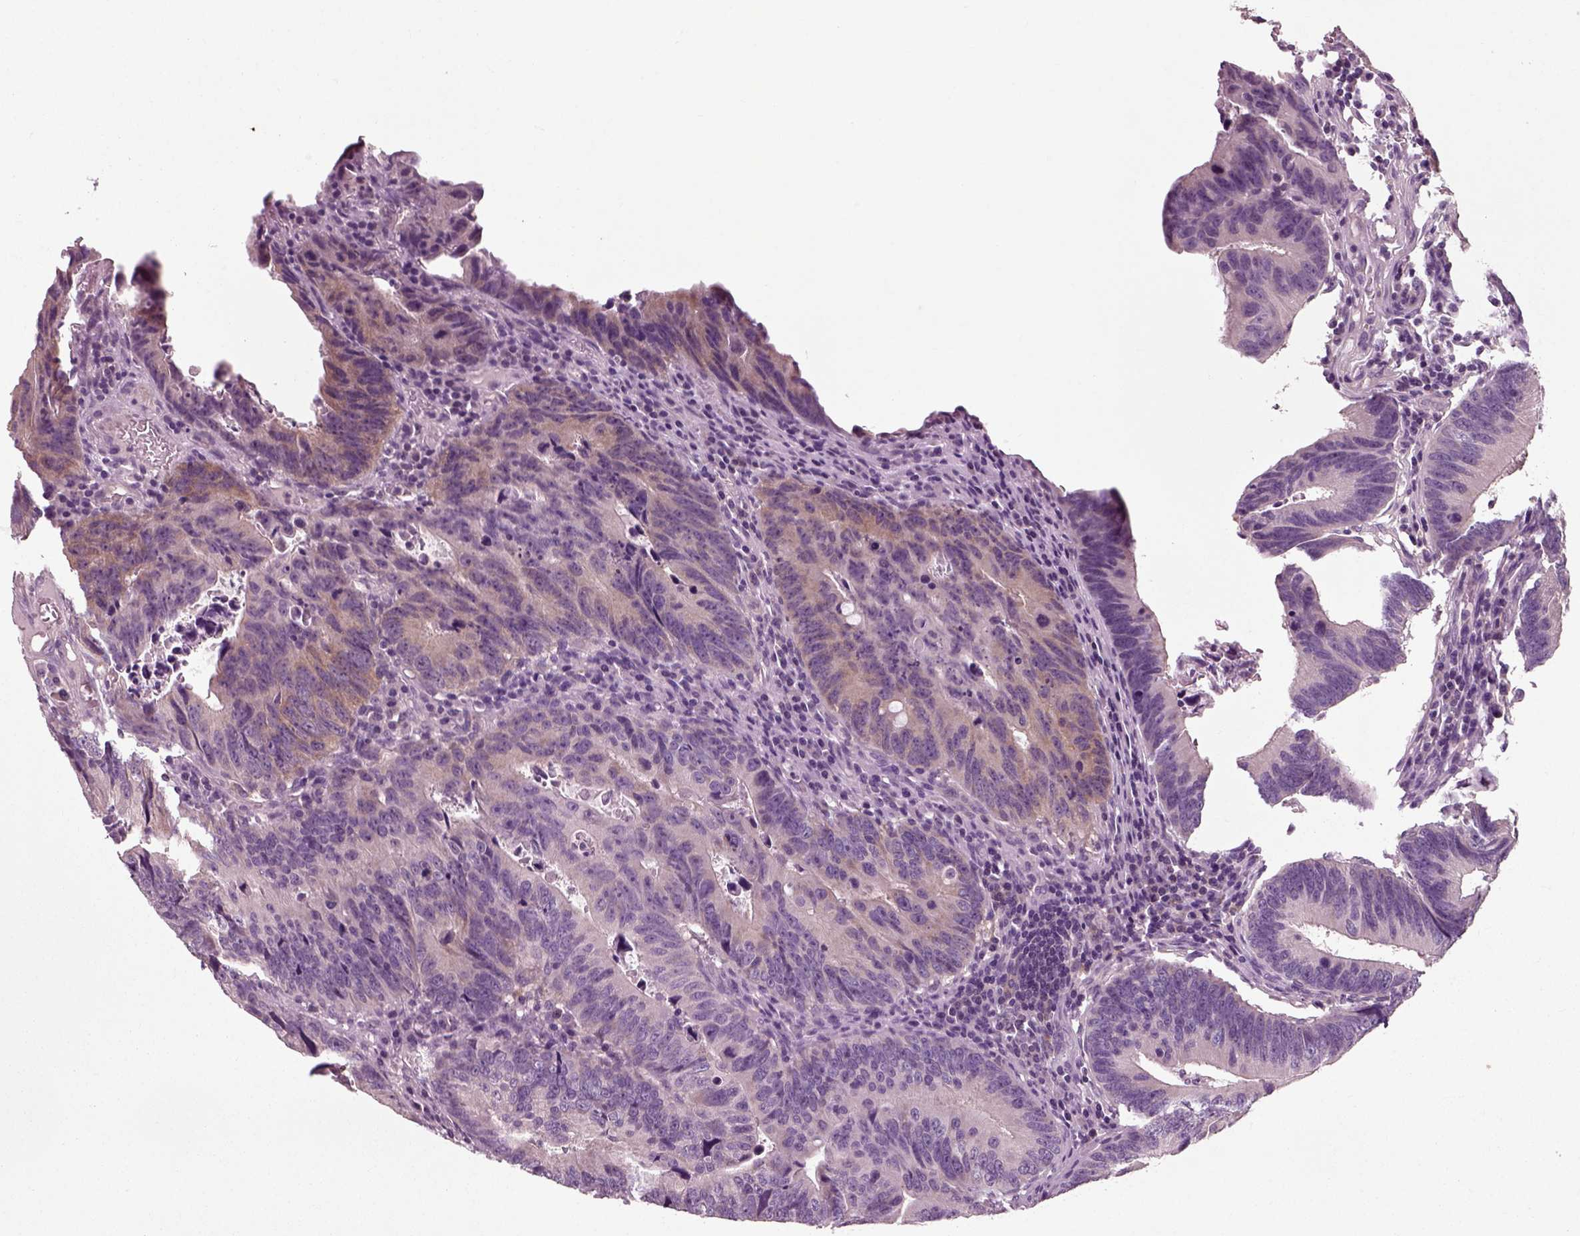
{"staining": {"intensity": "moderate", "quantity": "<25%", "location": "cytoplasmic/membranous"}, "tissue": "colorectal cancer", "cell_type": "Tumor cells", "image_type": "cancer", "snomed": [{"axis": "morphology", "description": "Adenocarcinoma, NOS"}, {"axis": "topography", "description": "Colon"}], "caption": "Immunohistochemical staining of human colorectal cancer demonstrates low levels of moderate cytoplasmic/membranous positivity in approximately <25% of tumor cells. The protein of interest is shown in brown color, while the nuclei are stained blue.", "gene": "RND2", "patient": {"sex": "female", "age": 87}}